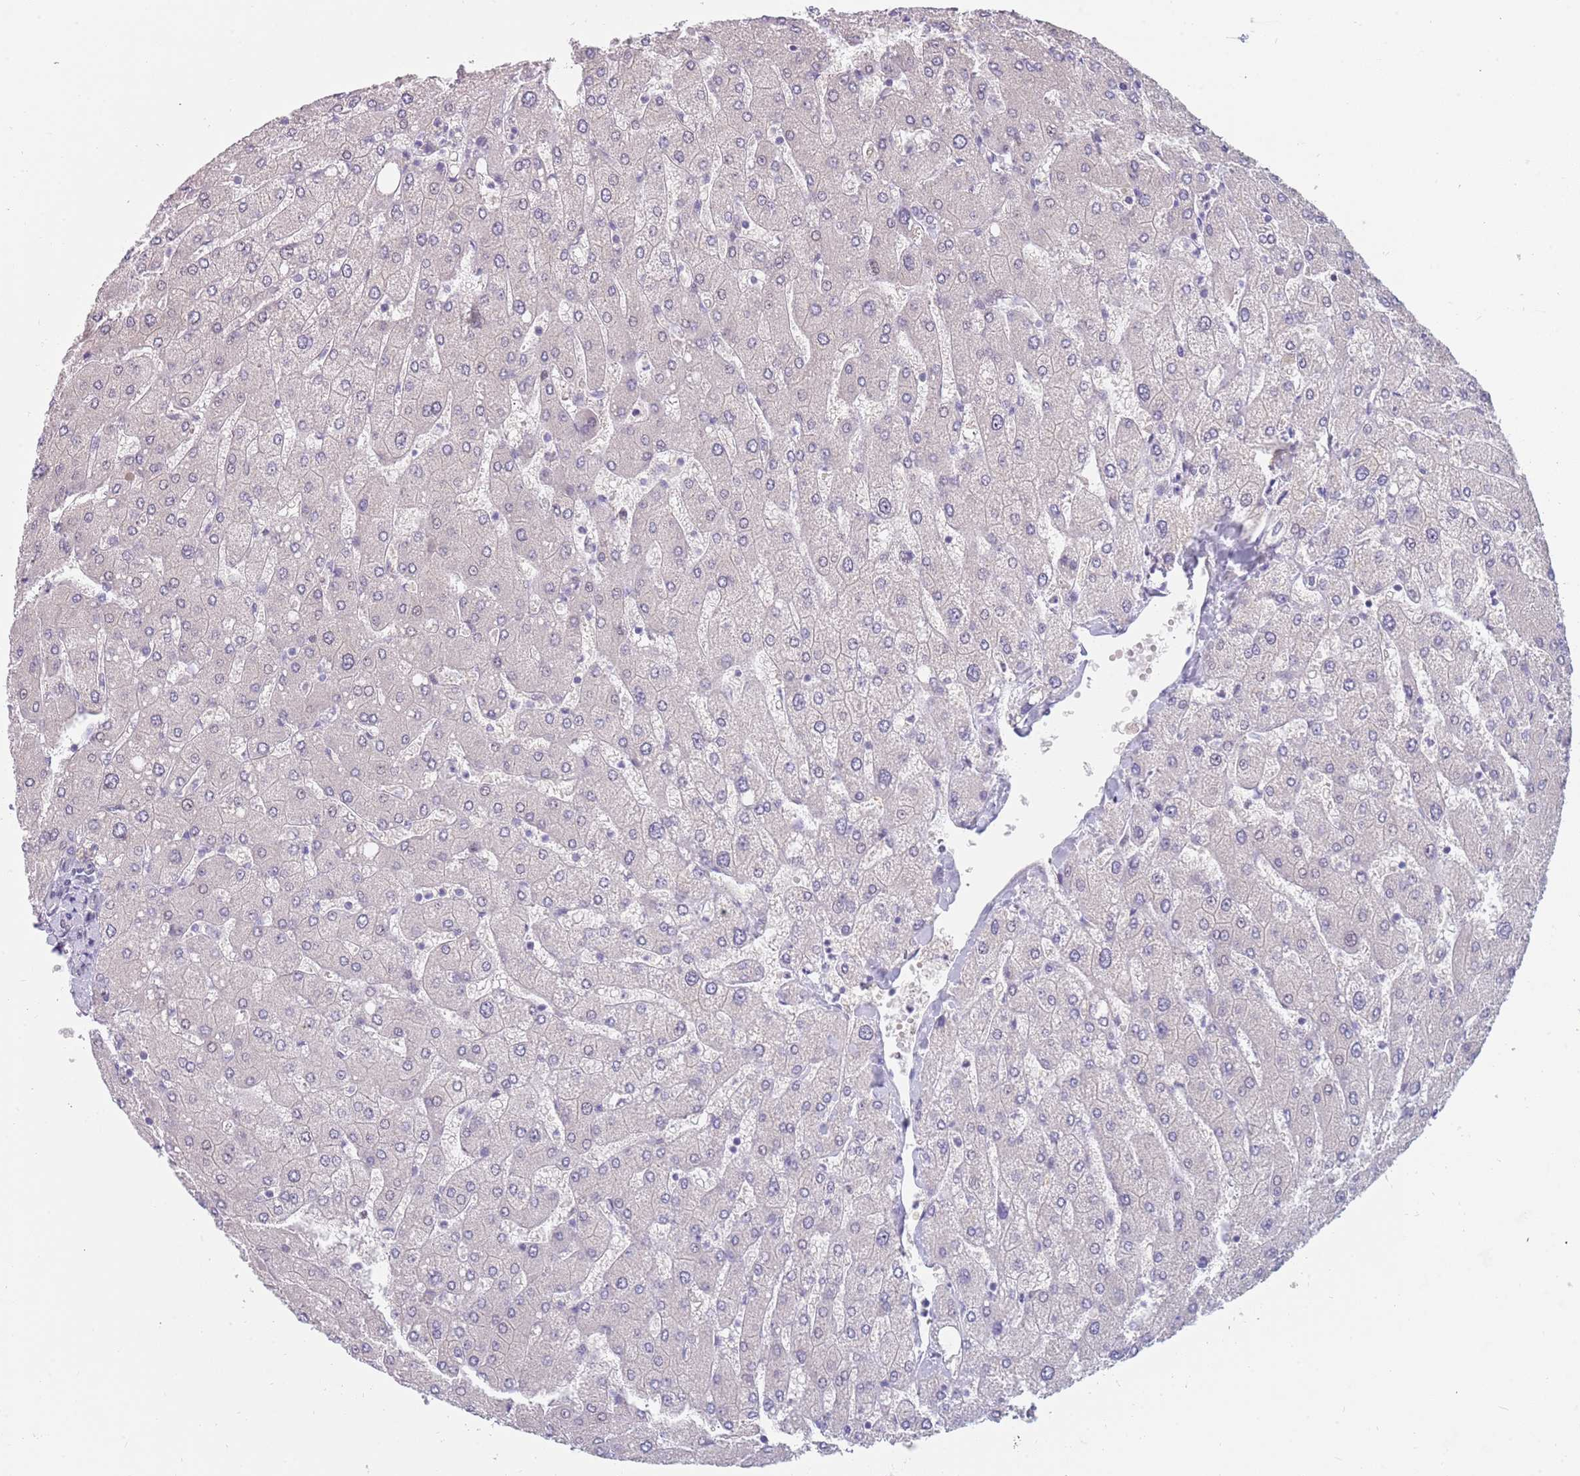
{"staining": {"intensity": "negative", "quantity": "none", "location": "none"}, "tissue": "liver", "cell_type": "Cholangiocytes", "image_type": "normal", "snomed": [{"axis": "morphology", "description": "Normal tissue, NOS"}, {"axis": "topography", "description": "Liver"}], "caption": "A histopathology image of liver stained for a protein exhibits no brown staining in cholangiocytes. The staining is performed using DAB brown chromogen with nuclei counter-stained in using hematoxylin.", "gene": "KLHDC2", "patient": {"sex": "male", "age": 55}}